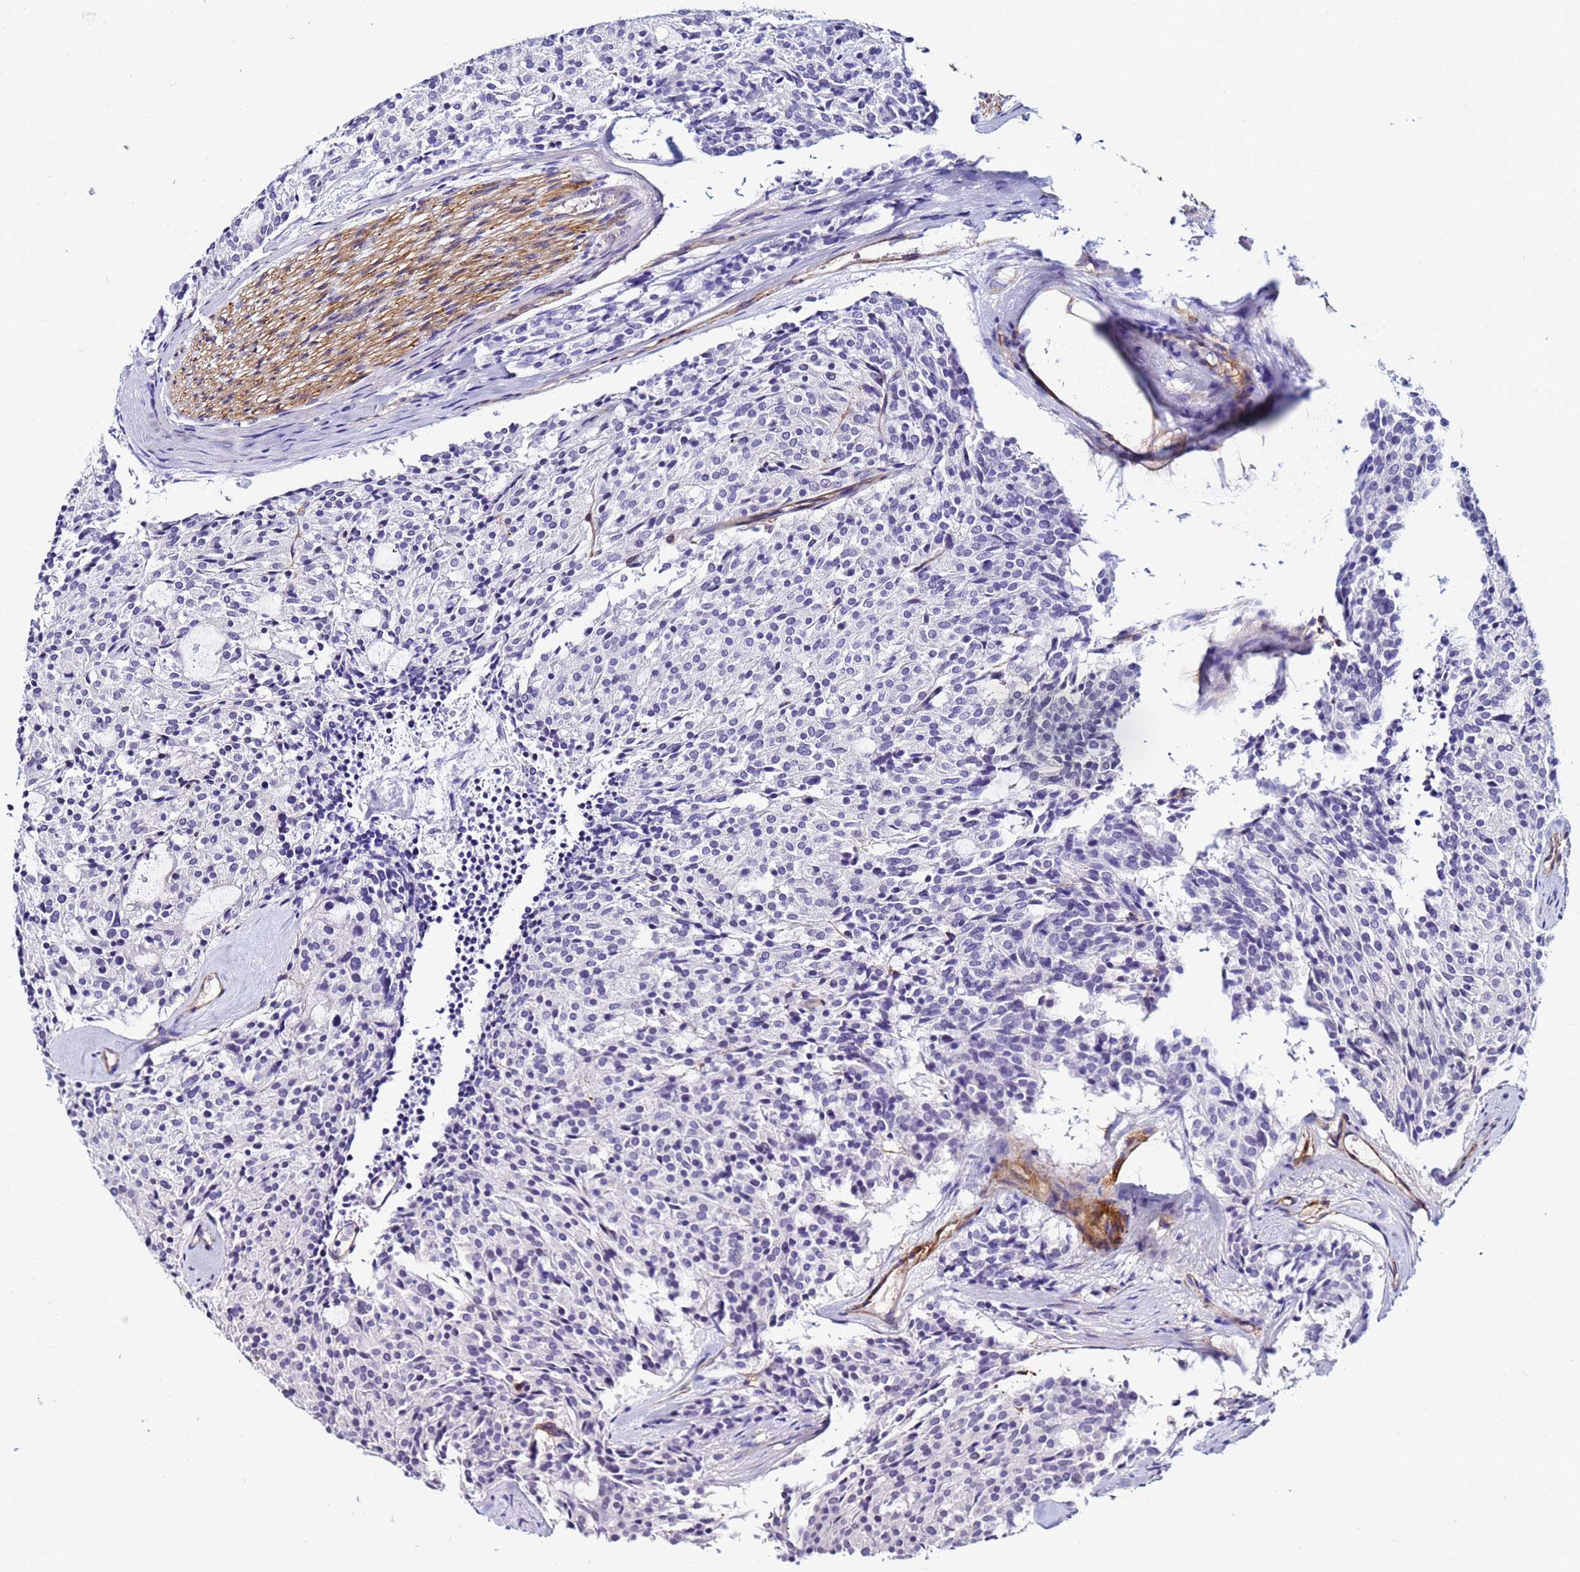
{"staining": {"intensity": "negative", "quantity": "none", "location": "none"}, "tissue": "carcinoid", "cell_type": "Tumor cells", "image_type": "cancer", "snomed": [{"axis": "morphology", "description": "Carcinoid, malignant, NOS"}, {"axis": "topography", "description": "Pancreas"}], "caption": "Immunohistochemistry (IHC) of carcinoid exhibits no staining in tumor cells.", "gene": "DEFB104A", "patient": {"sex": "female", "age": 54}}